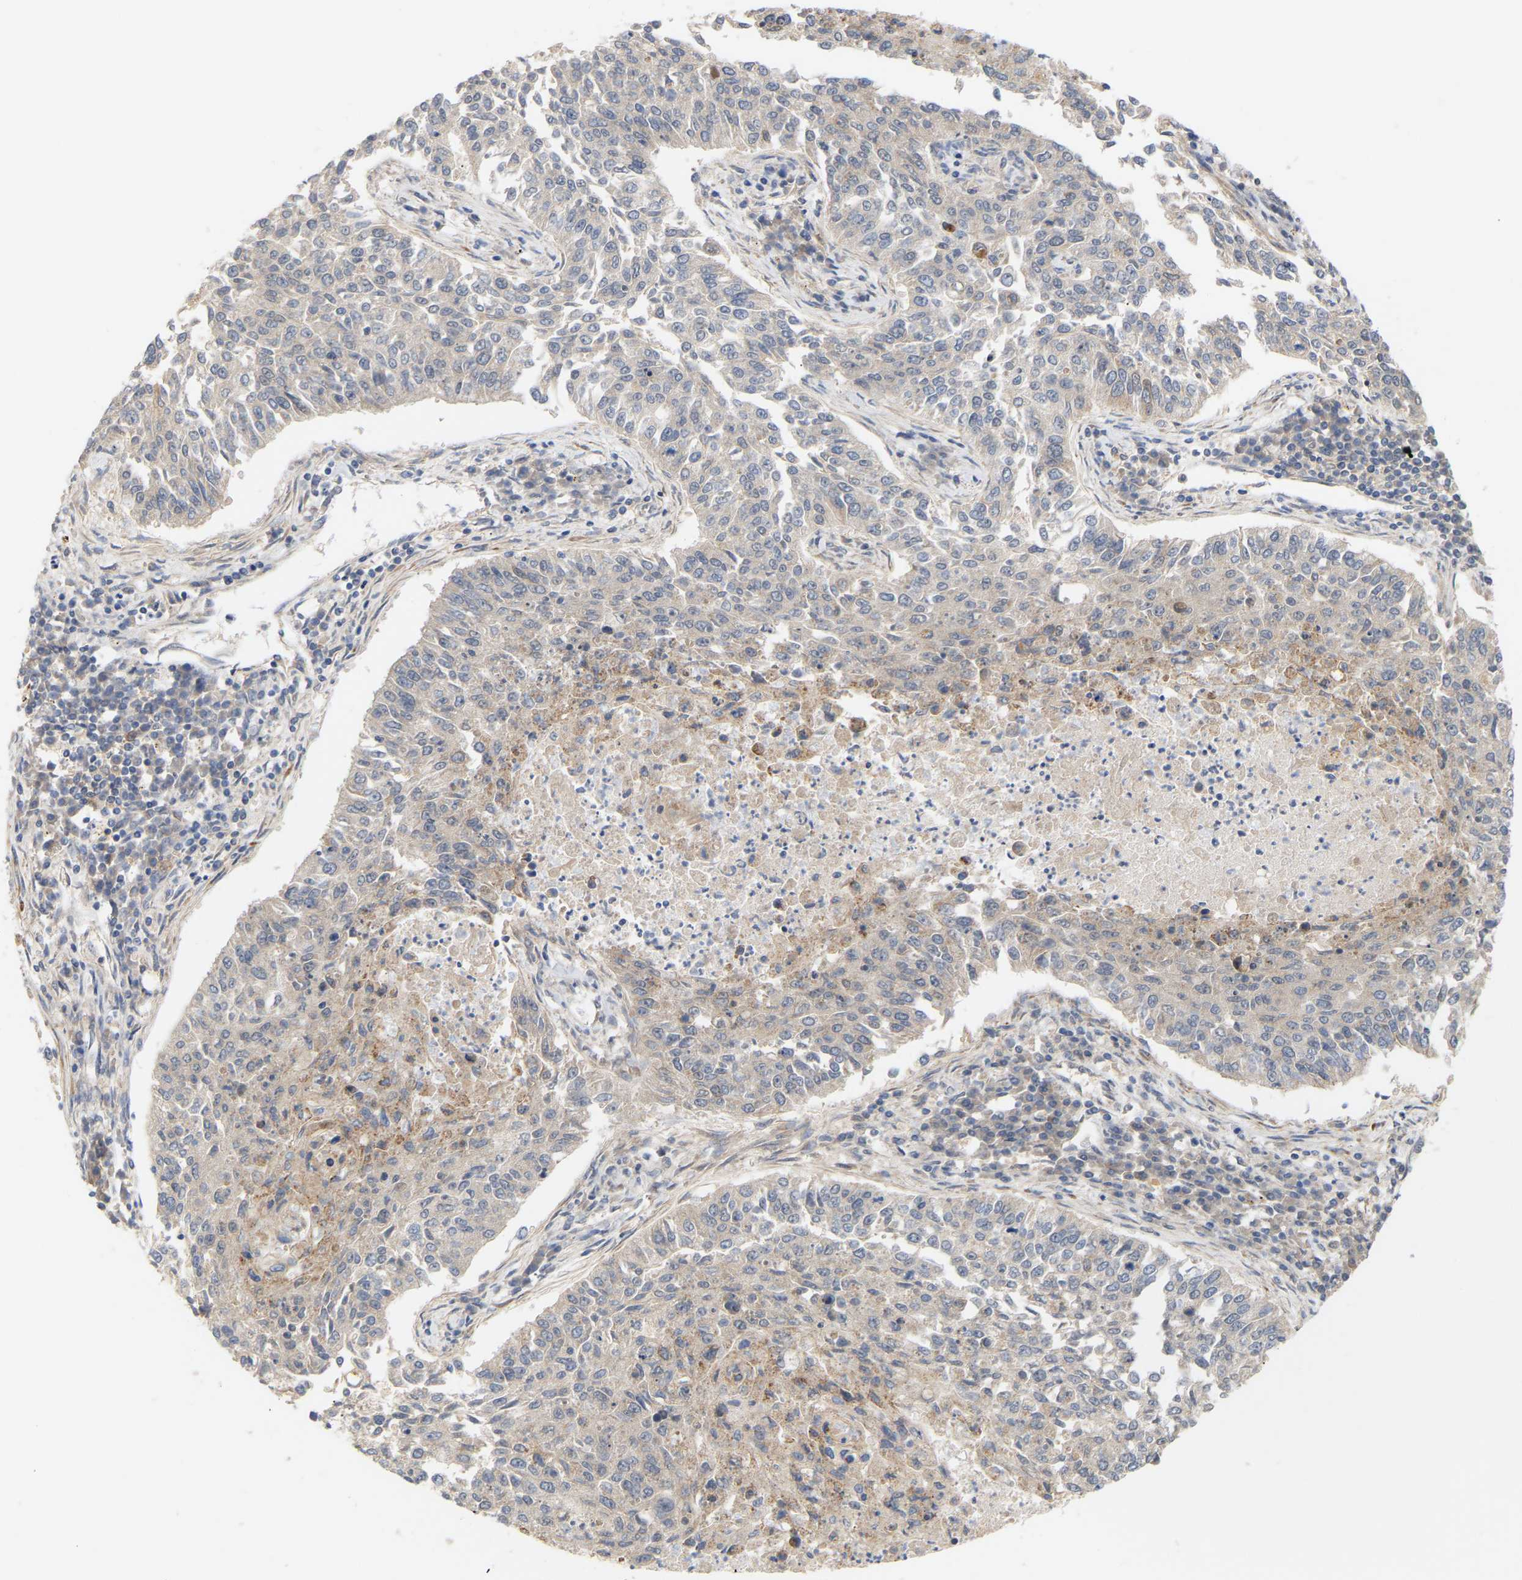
{"staining": {"intensity": "negative", "quantity": "none", "location": "none"}, "tissue": "lung cancer", "cell_type": "Tumor cells", "image_type": "cancer", "snomed": [{"axis": "morphology", "description": "Normal tissue, NOS"}, {"axis": "morphology", "description": "Squamous cell carcinoma, NOS"}, {"axis": "topography", "description": "Cartilage tissue"}, {"axis": "topography", "description": "Bronchus"}, {"axis": "topography", "description": "Lung"}], "caption": "This is a micrograph of immunohistochemistry staining of lung cancer (squamous cell carcinoma), which shows no staining in tumor cells.", "gene": "TPMT", "patient": {"sex": "female", "age": 49}}